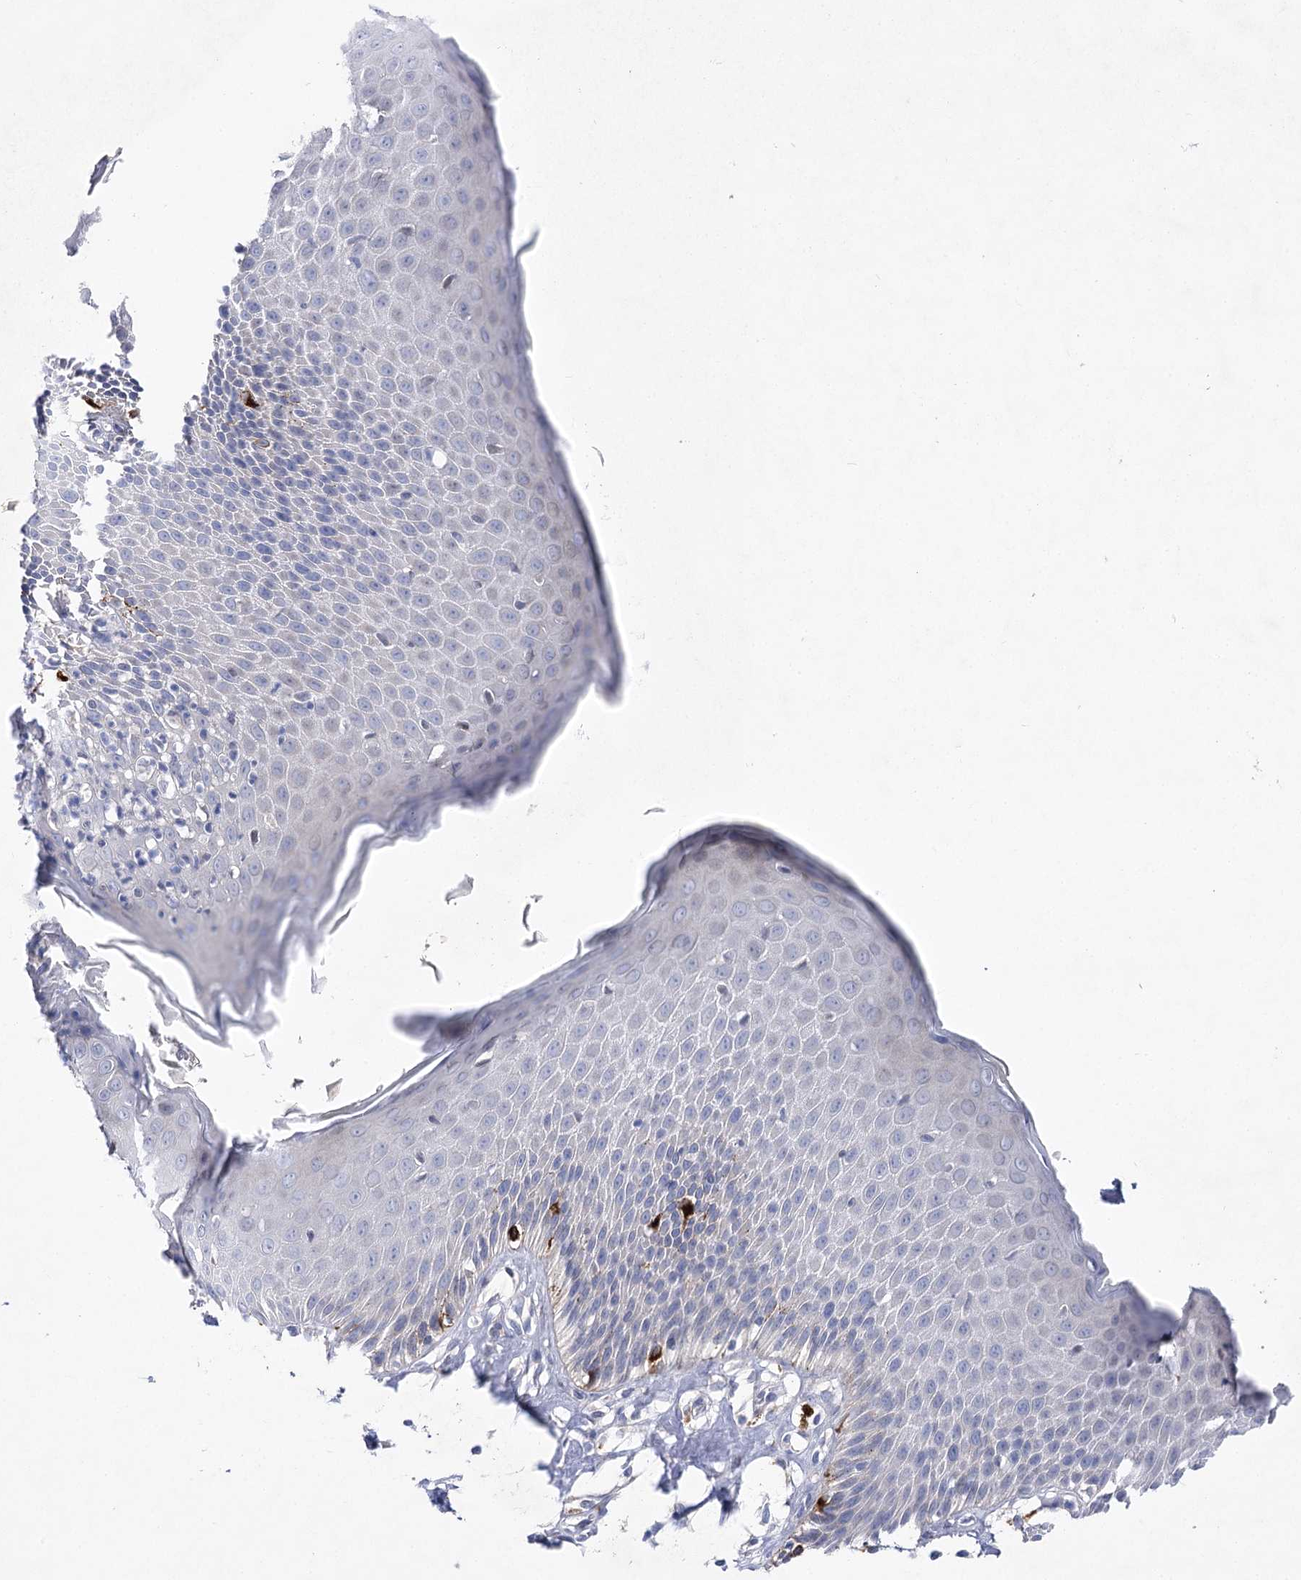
{"staining": {"intensity": "strong", "quantity": "<25%", "location": "cytoplasmic/membranous"}, "tissue": "skin", "cell_type": "Epidermal cells", "image_type": "normal", "snomed": [{"axis": "morphology", "description": "Normal tissue, NOS"}, {"axis": "topography", "description": "Vulva"}], "caption": "Skin stained with IHC shows strong cytoplasmic/membranous expression in about <25% of epidermal cells. (DAB (3,3'-diaminobenzidine) IHC, brown staining for protein, blue staining for nuclei).", "gene": "LRRC14B", "patient": {"sex": "female", "age": 68}}